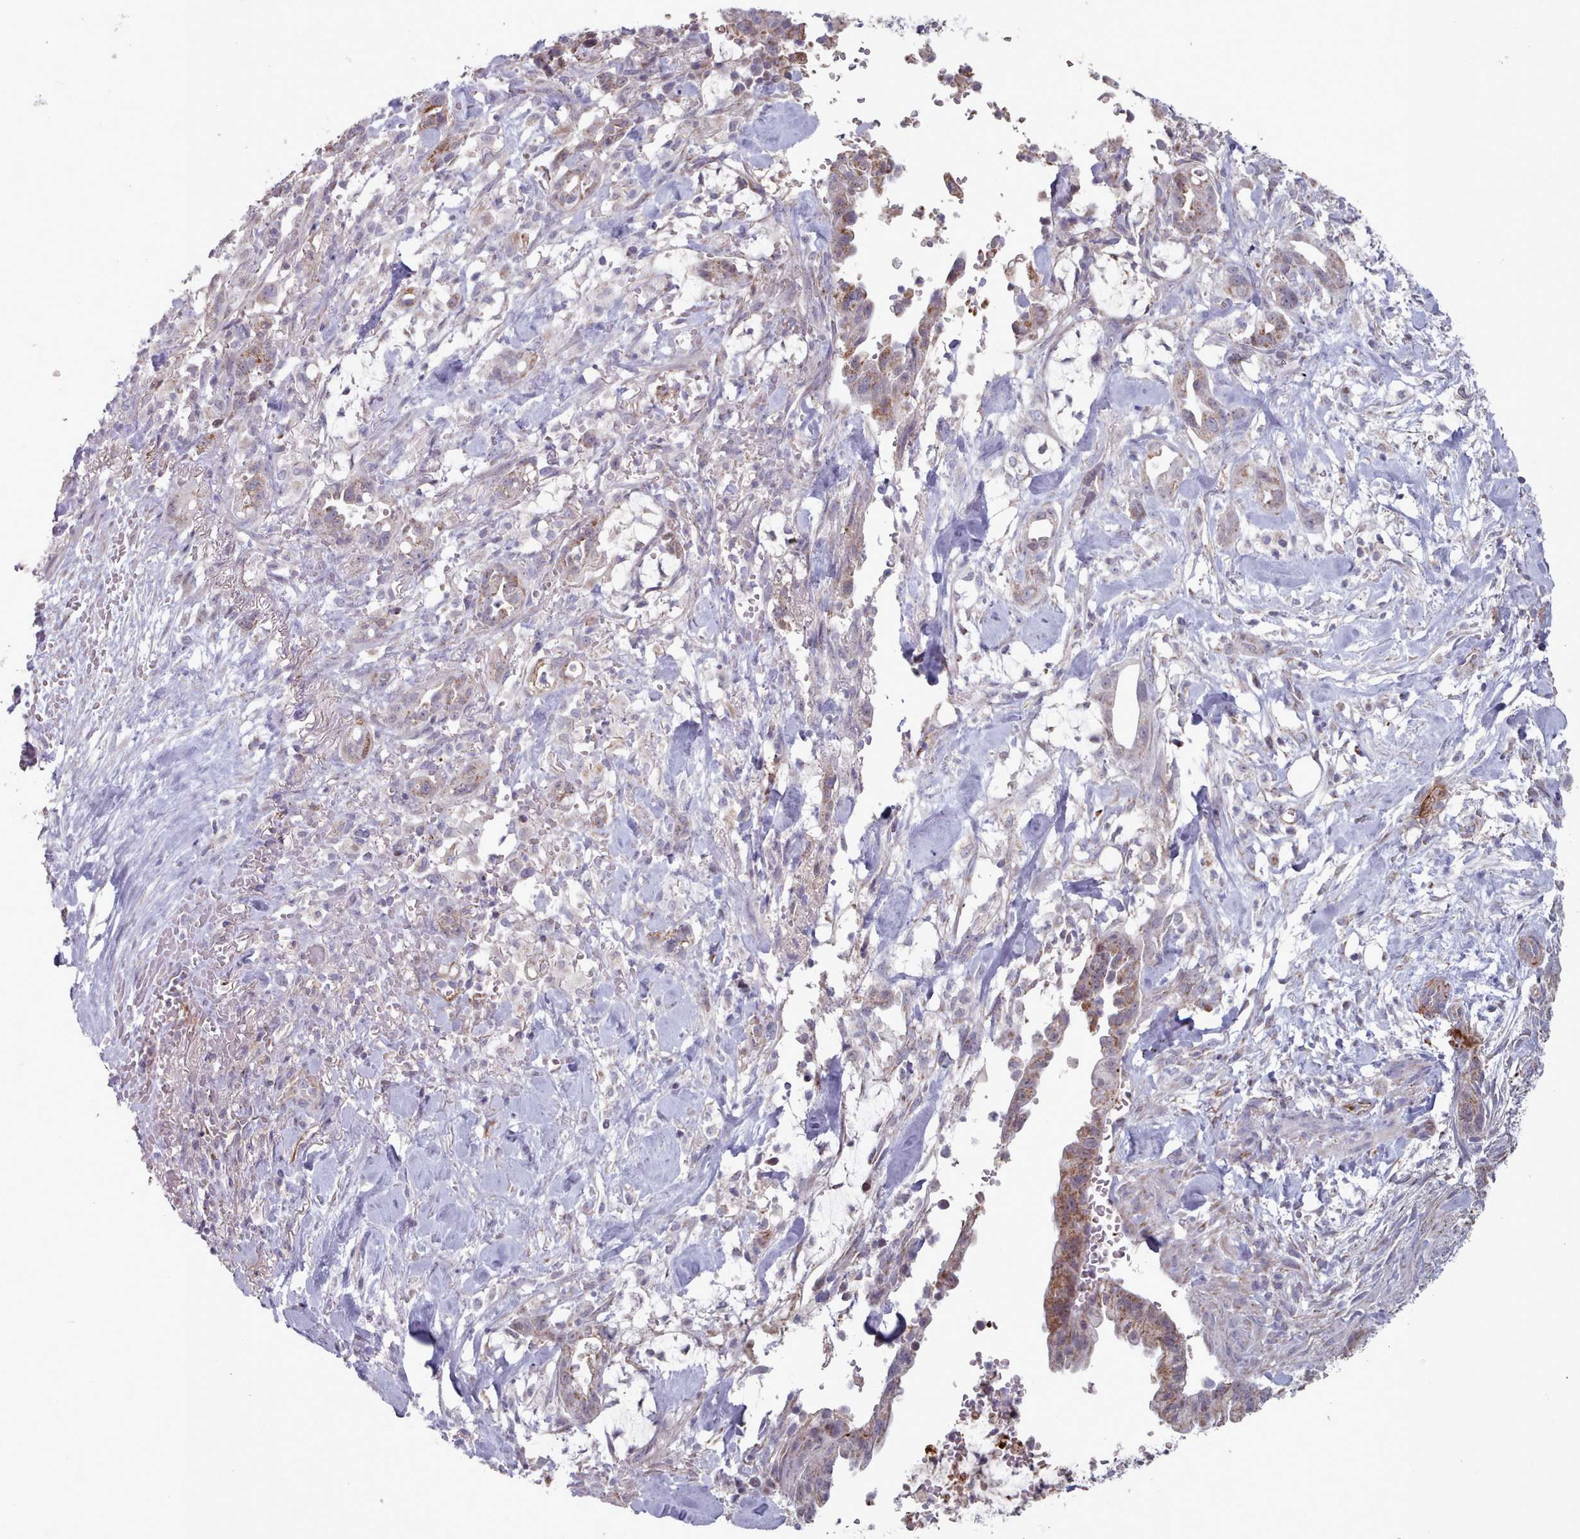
{"staining": {"intensity": "moderate", "quantity": "25%-75%", "location": "cytoplasmic/membranous"}, "tissue": "pancreatic cancer", "cell_type": "Tumor cells", "image_type": "cancer", "snomed": [{"axis": "morphology", "description": "Adenocarcinoma, NOS"}, {"axis": "topography", "description": "Pancreas"}], "caption": "Moderate cytoplasmic/membranous expression for a protein is present in about 25%-75% of tumor cells of pancreatic cancer using immunohistochemistry (IHC).", "gene": "TRARG1", "patient": {"sex": "male", "age": 44}}